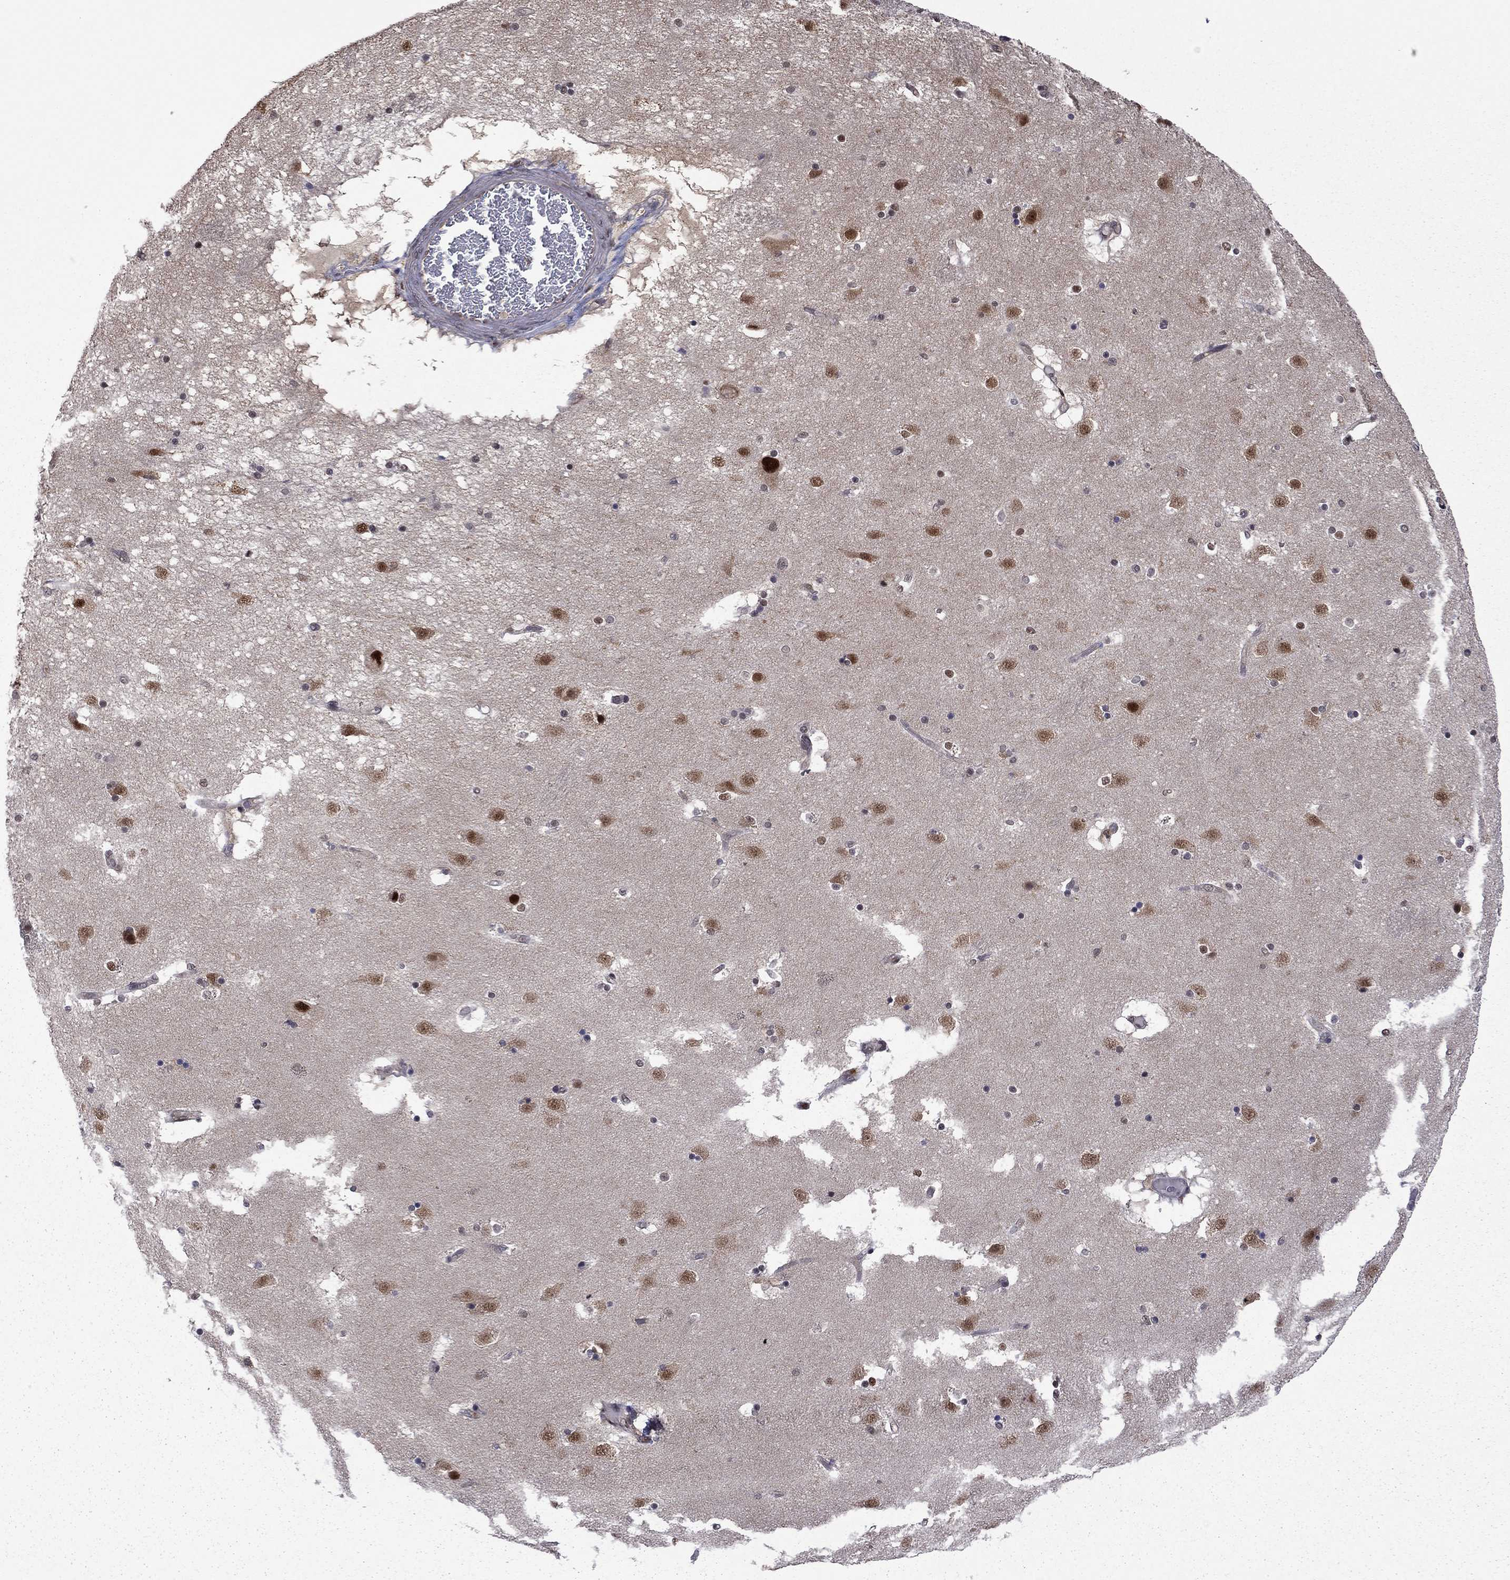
{"staining": {"intensity": "strong", "quantity": "<25%", "location": "nuclear"}, "tissue": "caudate", "cell_type": "Glial cells", "image_type": "normal", "snomed": [{"axis": "morphology", "description": "Normal tissue, NOS"}, {"axis": "topography", "description": "Lateral ventricle wall"}], "caption": "Immunohistochemical staining of benign caudate exhibits <25% levels of strong nuclear protein positivity in about <25% of glial cells. The protein of interest is shown in brown color, while the nuclei are stained blue.", "gene": "PSMD2", "patient": {"sex": "male", "age": 51}}